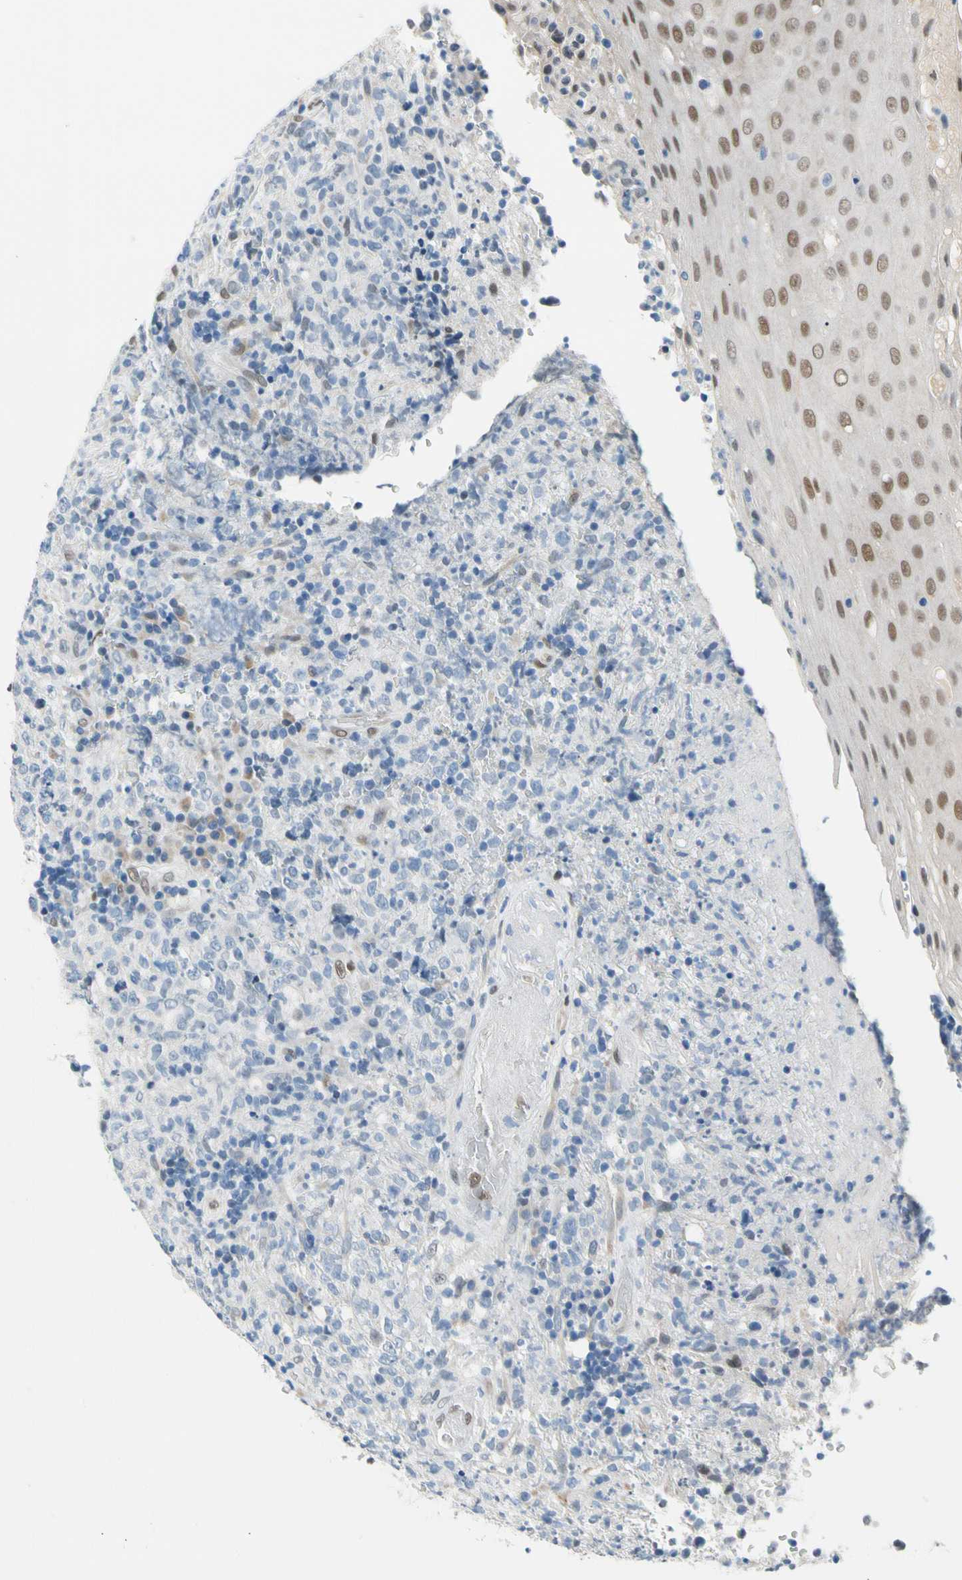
{"staining": {"intensity": "negative", "quantity": "none", "location": "none"}, "tissue": "lymphoma", "cell_type": "Tumor cells", "image_type": "cancer", "snomed": [{"axis": "morphology", "description": "Malignant lymphoma, non-Hodgkin's type, High grade"}, {"axis": "topography", "description": "Tonsil"}], "caption": "The image exhibits no staining of tumor cells in malignant lymphoma, non-Hodgkin's type (high-grade).", "gene": "NFIA", "patient": {"sex": "female", "age": 36}}